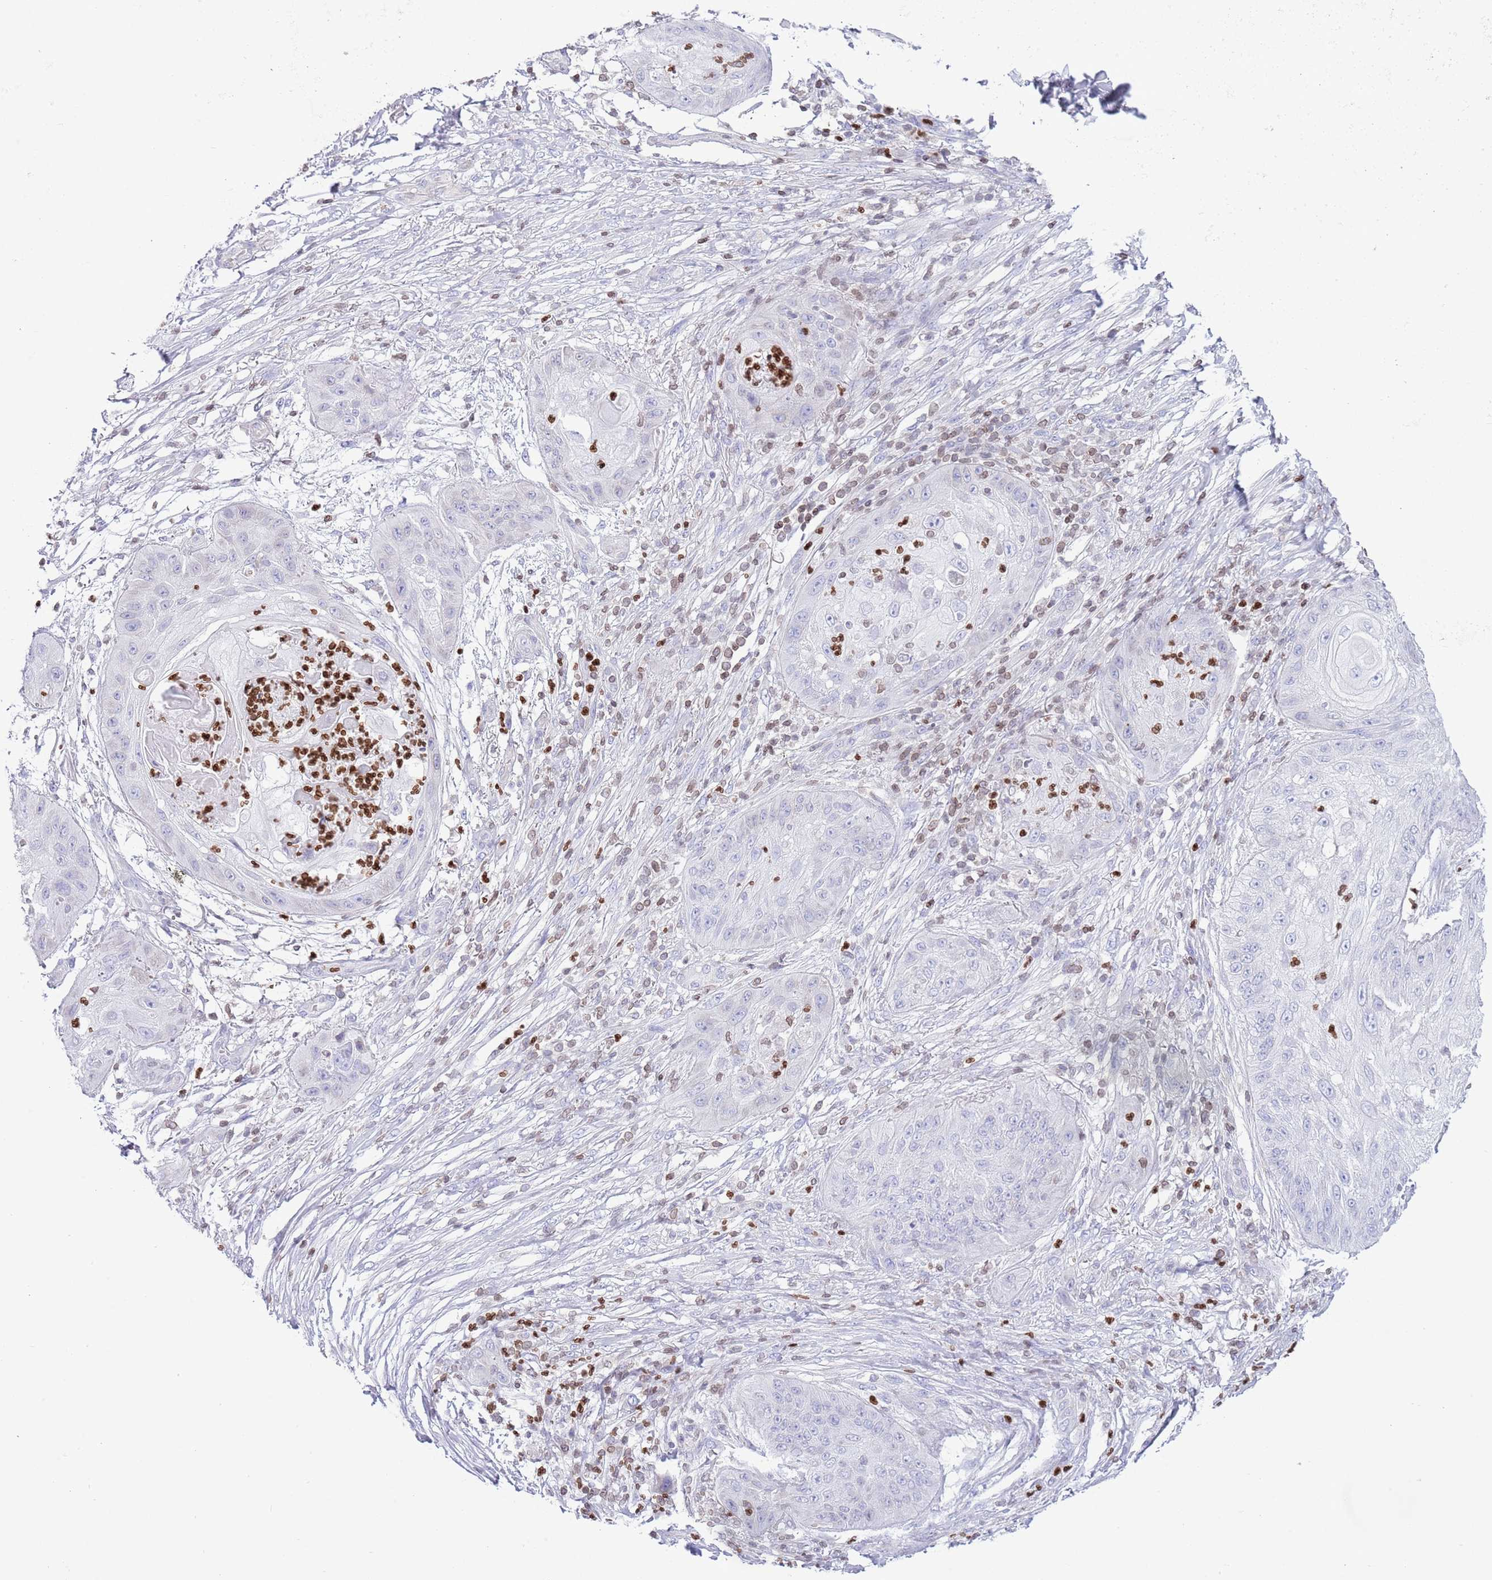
{"staining": {"intensity": "negative", "quantity": "none", "location": "none"}, "tissue": "skin cancer", "cell_type": "Tumor cells", "image_type": "cancer", "snomed": [{"axis": "morphology", "description": "Squamous cell carcinoma, NOS"}, {"axis": "topography", "description": "Skin"}], "caption": "Tumor cells show no significant protein positivity in skin cancer.", "gene": "LBR", "patient": {"sex": "male", "age": 70}}